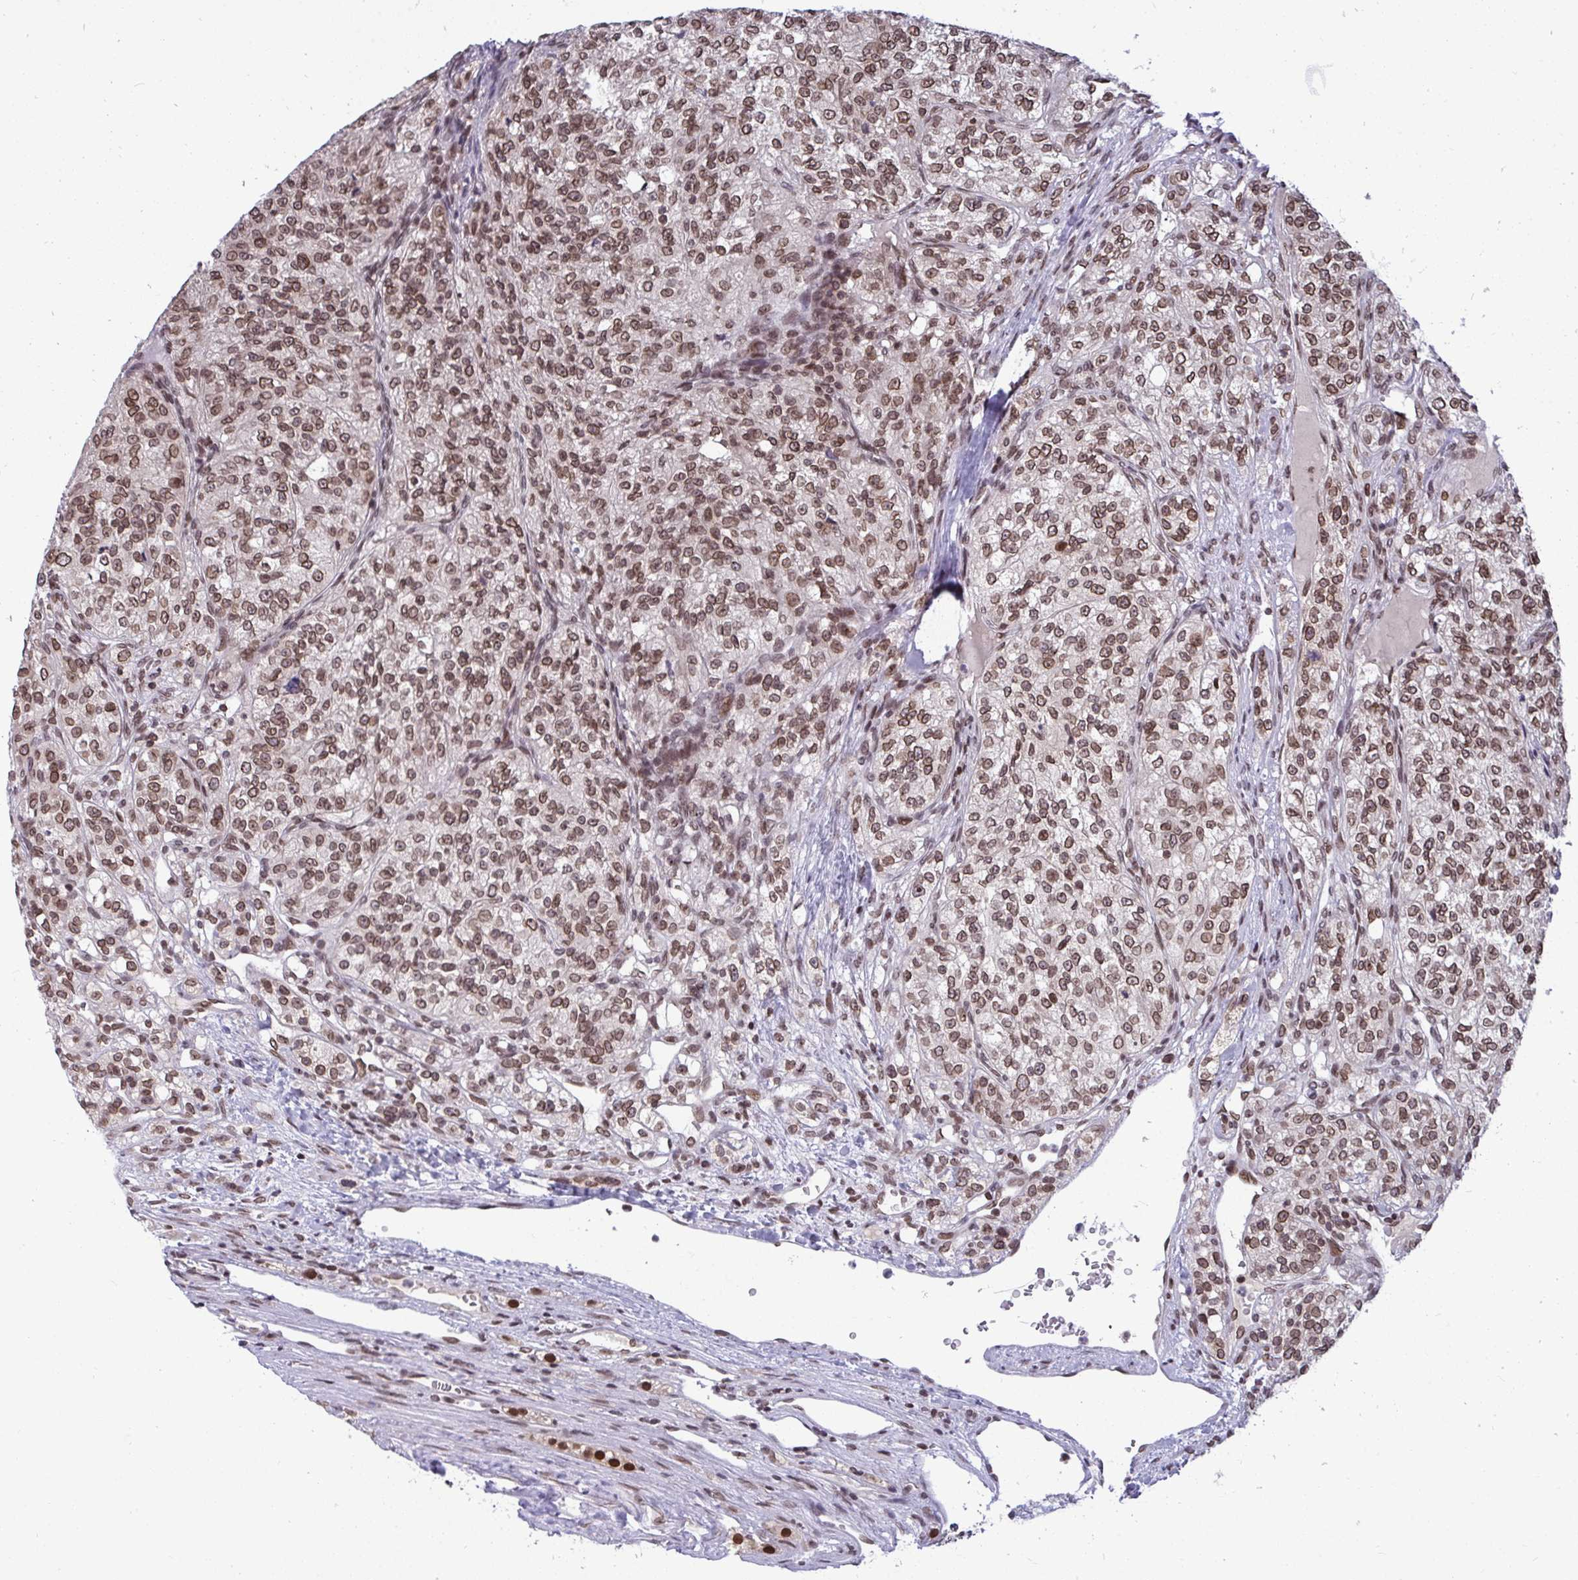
{"staining": {"intensity": "moderate", "quantity": ">75%", "location": "nuclear"}, "tissue": "renal cancer", "cell_type": "Tumor cells", "image_type": "cancer", "snomed": [{"axis": "morphology", "description": "Adenocarcinoma, NOS"}, {"axis": "topography", "description": "Kidney"}], "caption": "Renal cancer stained for a protein (brown) exhibits moderate nuclear positive positivity in approximately >75% of tumor cells.", "gene": "JPT1", "patient": {"sex": "female", "age": 63}}